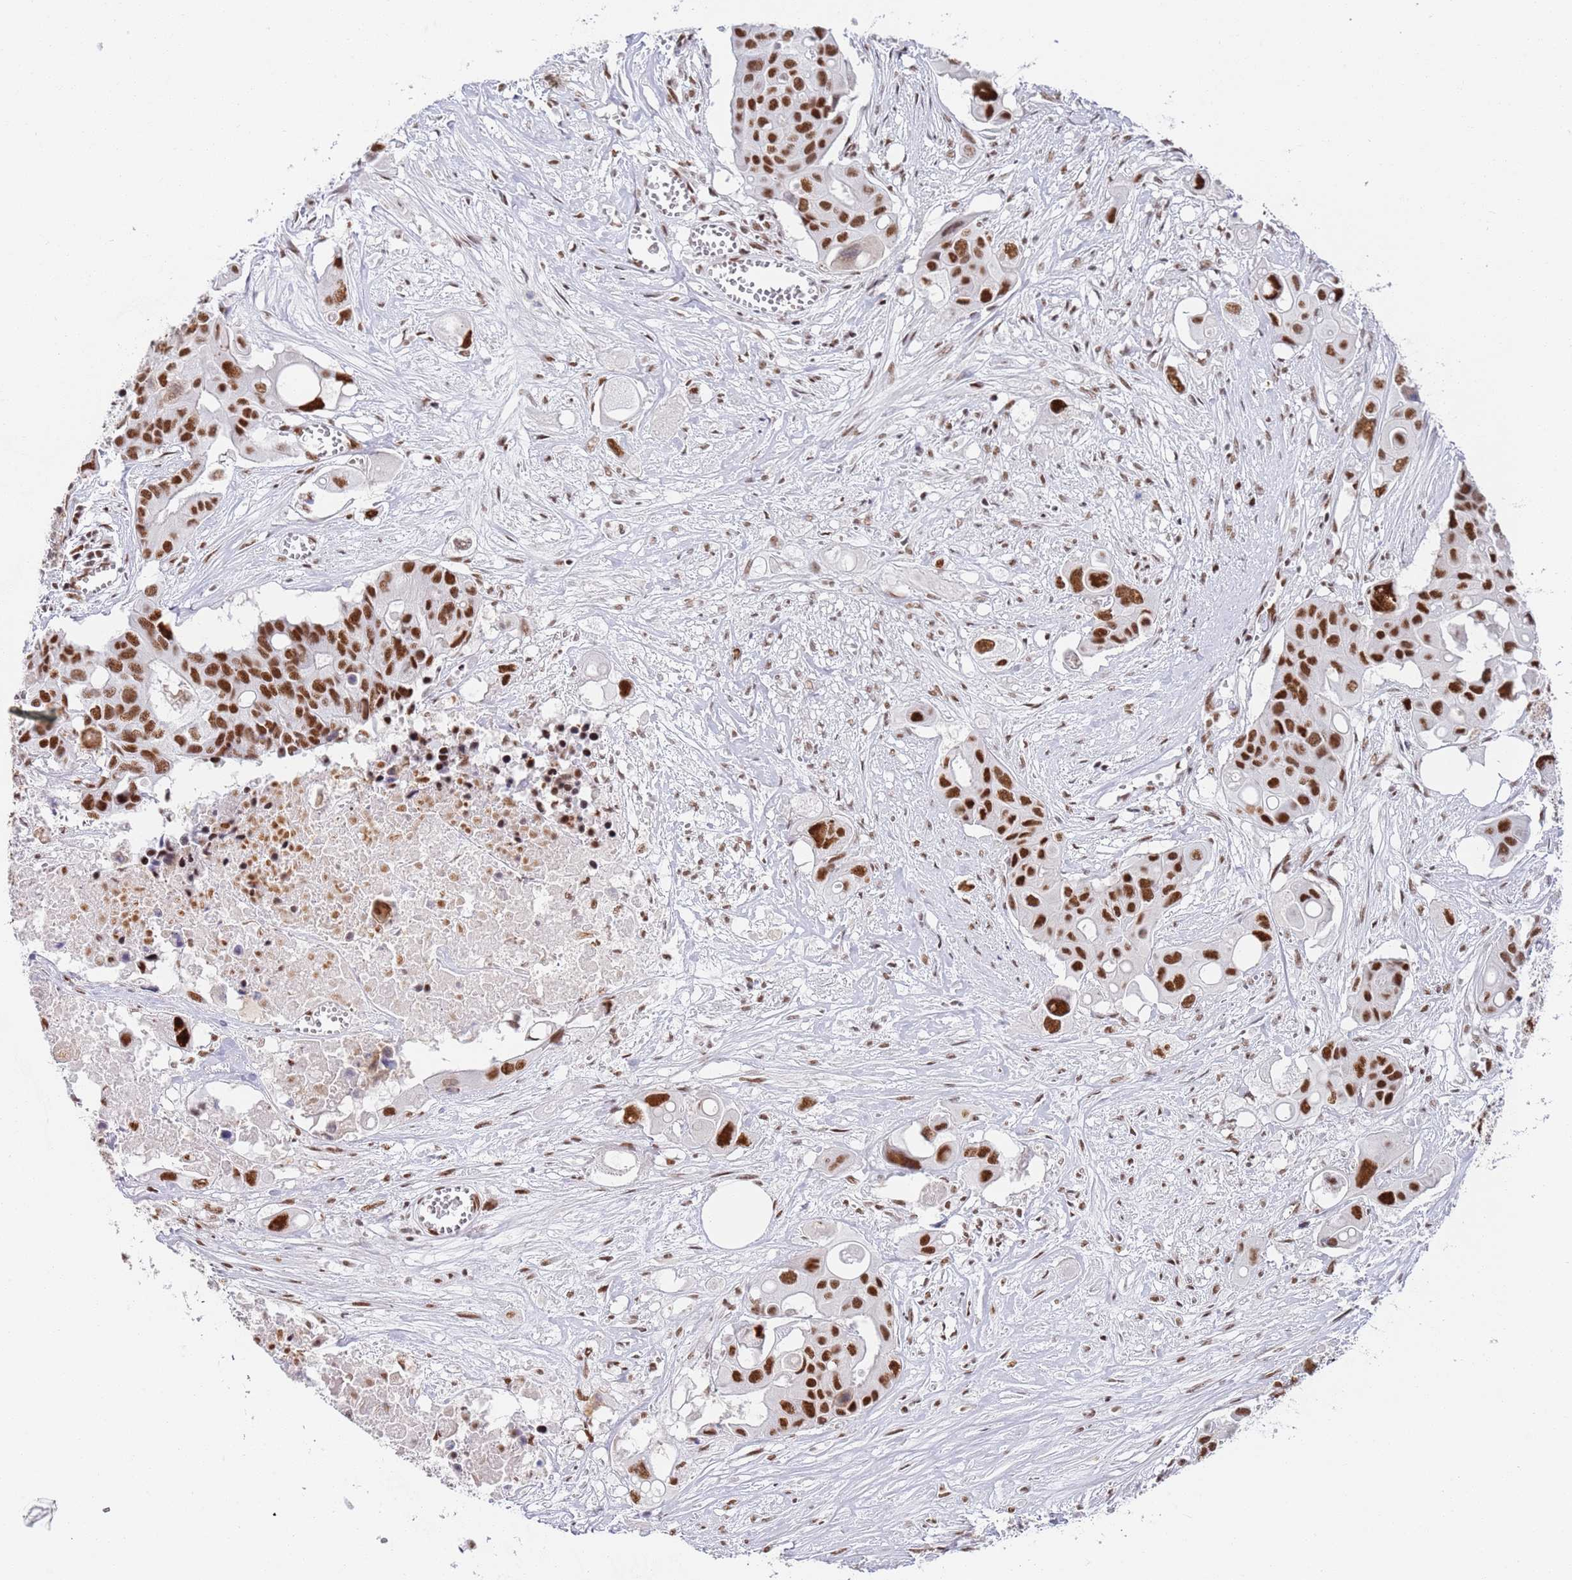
{"staining": {"intensity": "strong", "quantity": ">75%", "location": "nuclear"}, "tissue": "colorectal cancer", "cell_type": "Tumor cells", "image_type": "cancer", "snomed": [{"axis": "morphology", "description": "Adenocarcinoma, NOS"}, {"axis": "topography", "description": "Colon"}], "caption": "IHC photomicrograph of neoplastic tissue: colorectal adenocarcinoma stained using immunohistochemistry (IHC) demonstrates high levels of strong protein expression localized specifically in the nuclear of tumor cells, appearing as a nuclear brown color.", "gene": "AKAP8L", "patient": {"sex": "male", "age": 77}}